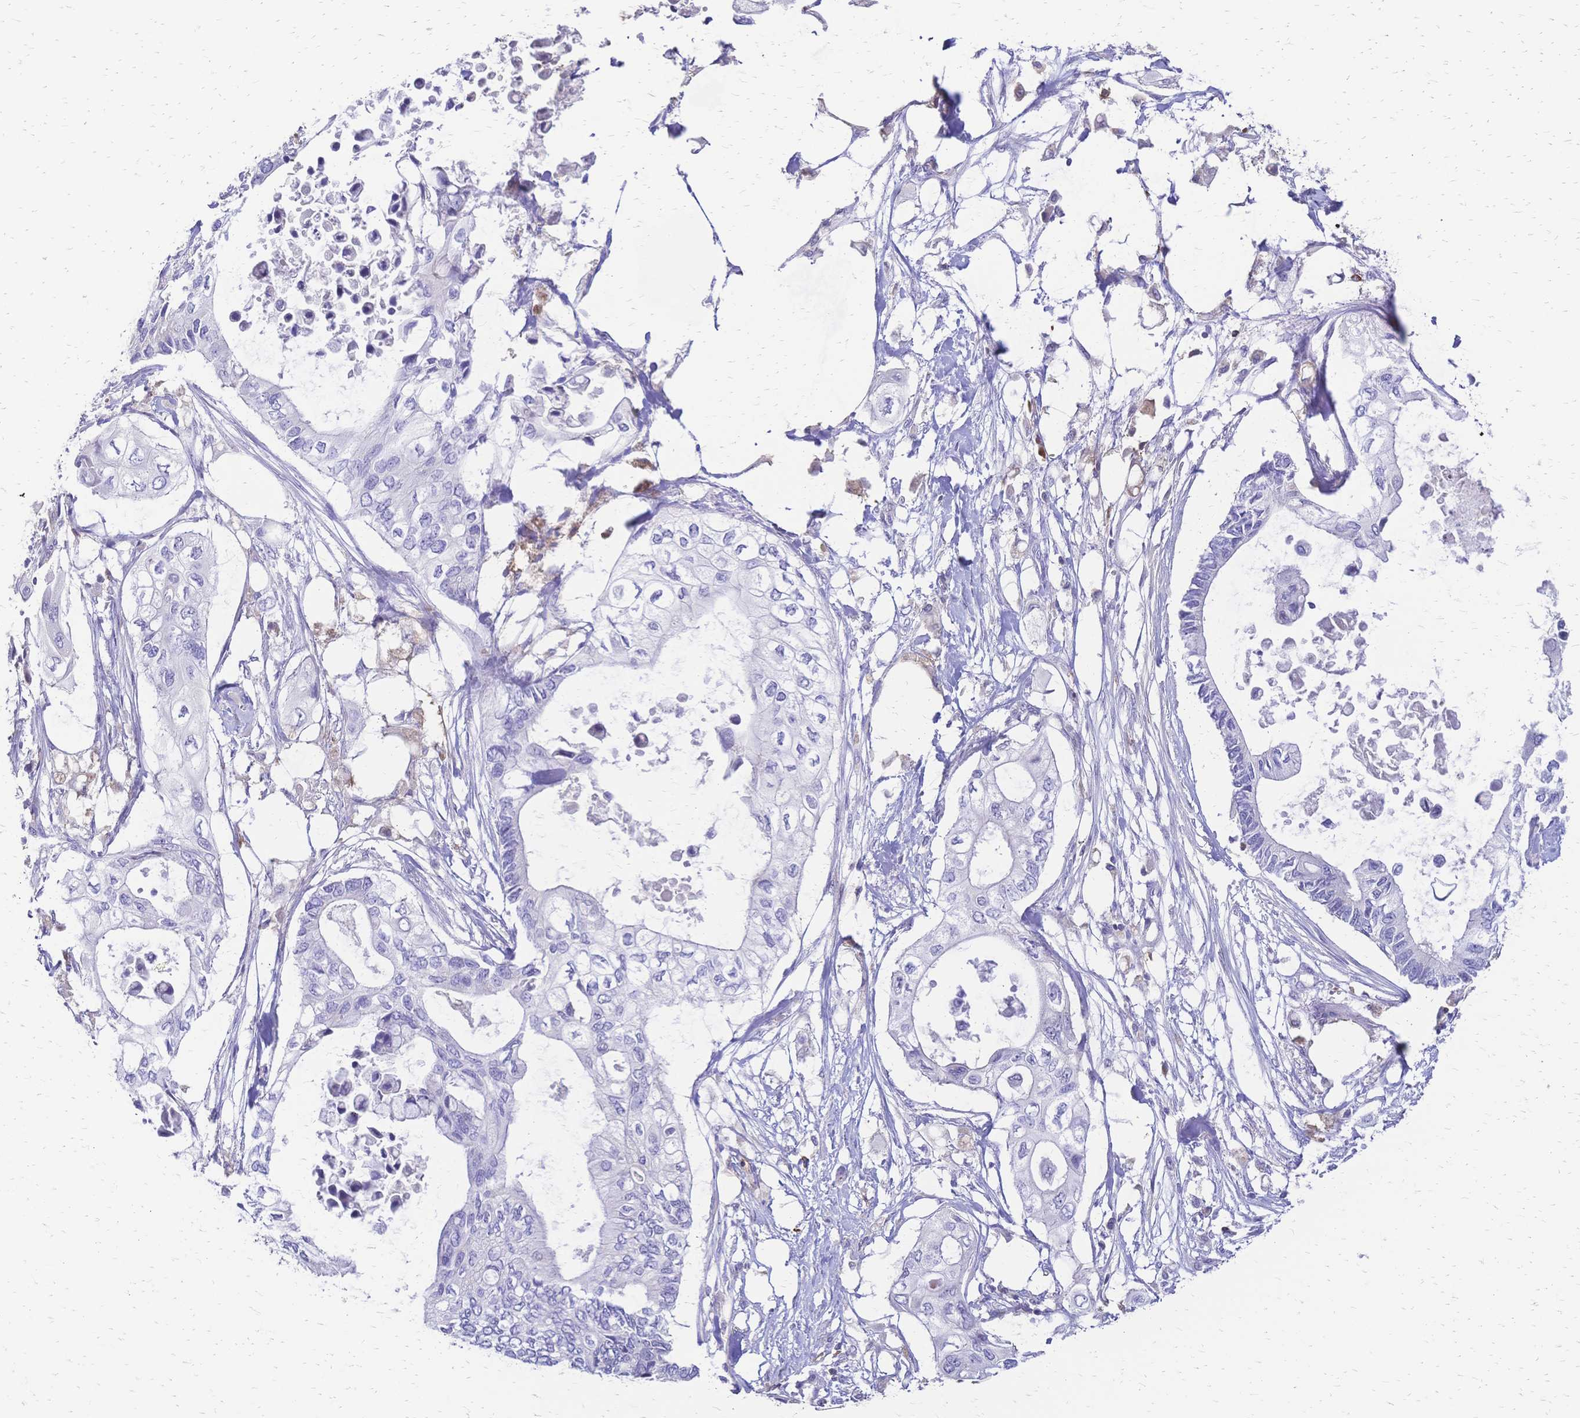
{"staining": {"intensity": "negative", "quantity": "none", "location": "none"}, "tissue": "pancreatic cancer", "cell_type": "Tumor cells", "image_type": "cancer", "snomed": [{"axis": "morphology", "description": "Adenocarcinoma, NOS"}, {"axis": "topography", "description": "Pancreas"}], "caption": "The photomicrograph exhibits no staining of tumor cells in adenocarcinoma (pancreatic).", "gene": "IL2RA", "patient": {"sex": "female", "age": 63}}